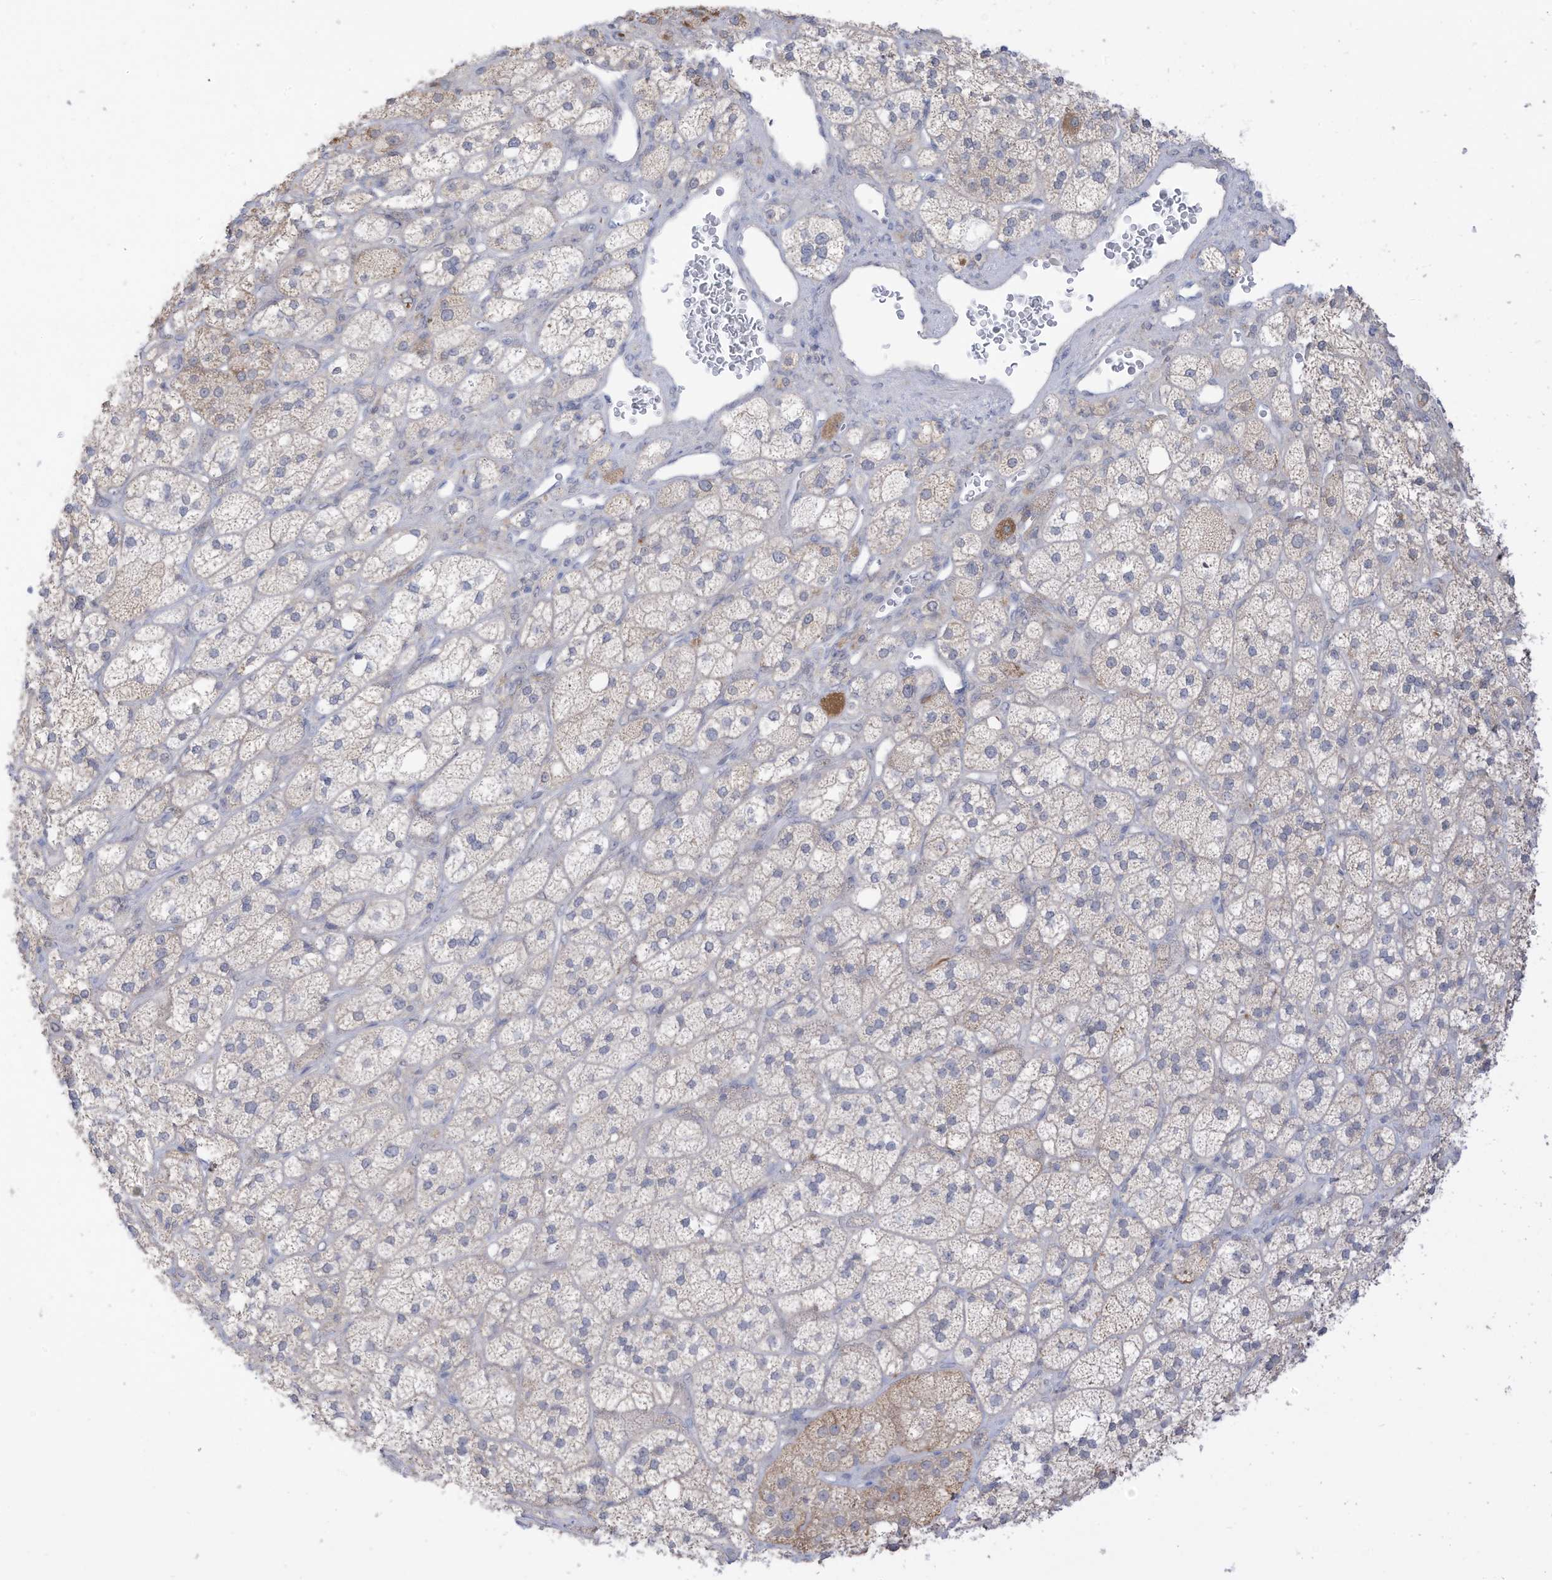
{"staining": {"intensity": "moderate", "quantity": "25%-75%", "location": "cytoplasmic/membranous"}, "tissue": "adrenal gland", "cell_type": "Glandular cells", "image_type": "normal", "snomed": [{"axis": "morphology", "description": "Normal tissue, NOS"}, {"axis": "topography", "description": "Adrenal gland"}], "caption": "Immunohistochemistry (DAB) staining of normal adrenal gland displays moderate cytoplasmic/membranous protein expression in approximately 25%-75% of glandular cells. (brown staining indicates protein expression, while blue staining denotes nuclei).", "gene": "OGT", "patient": {"sex": "male", "age": 61}}